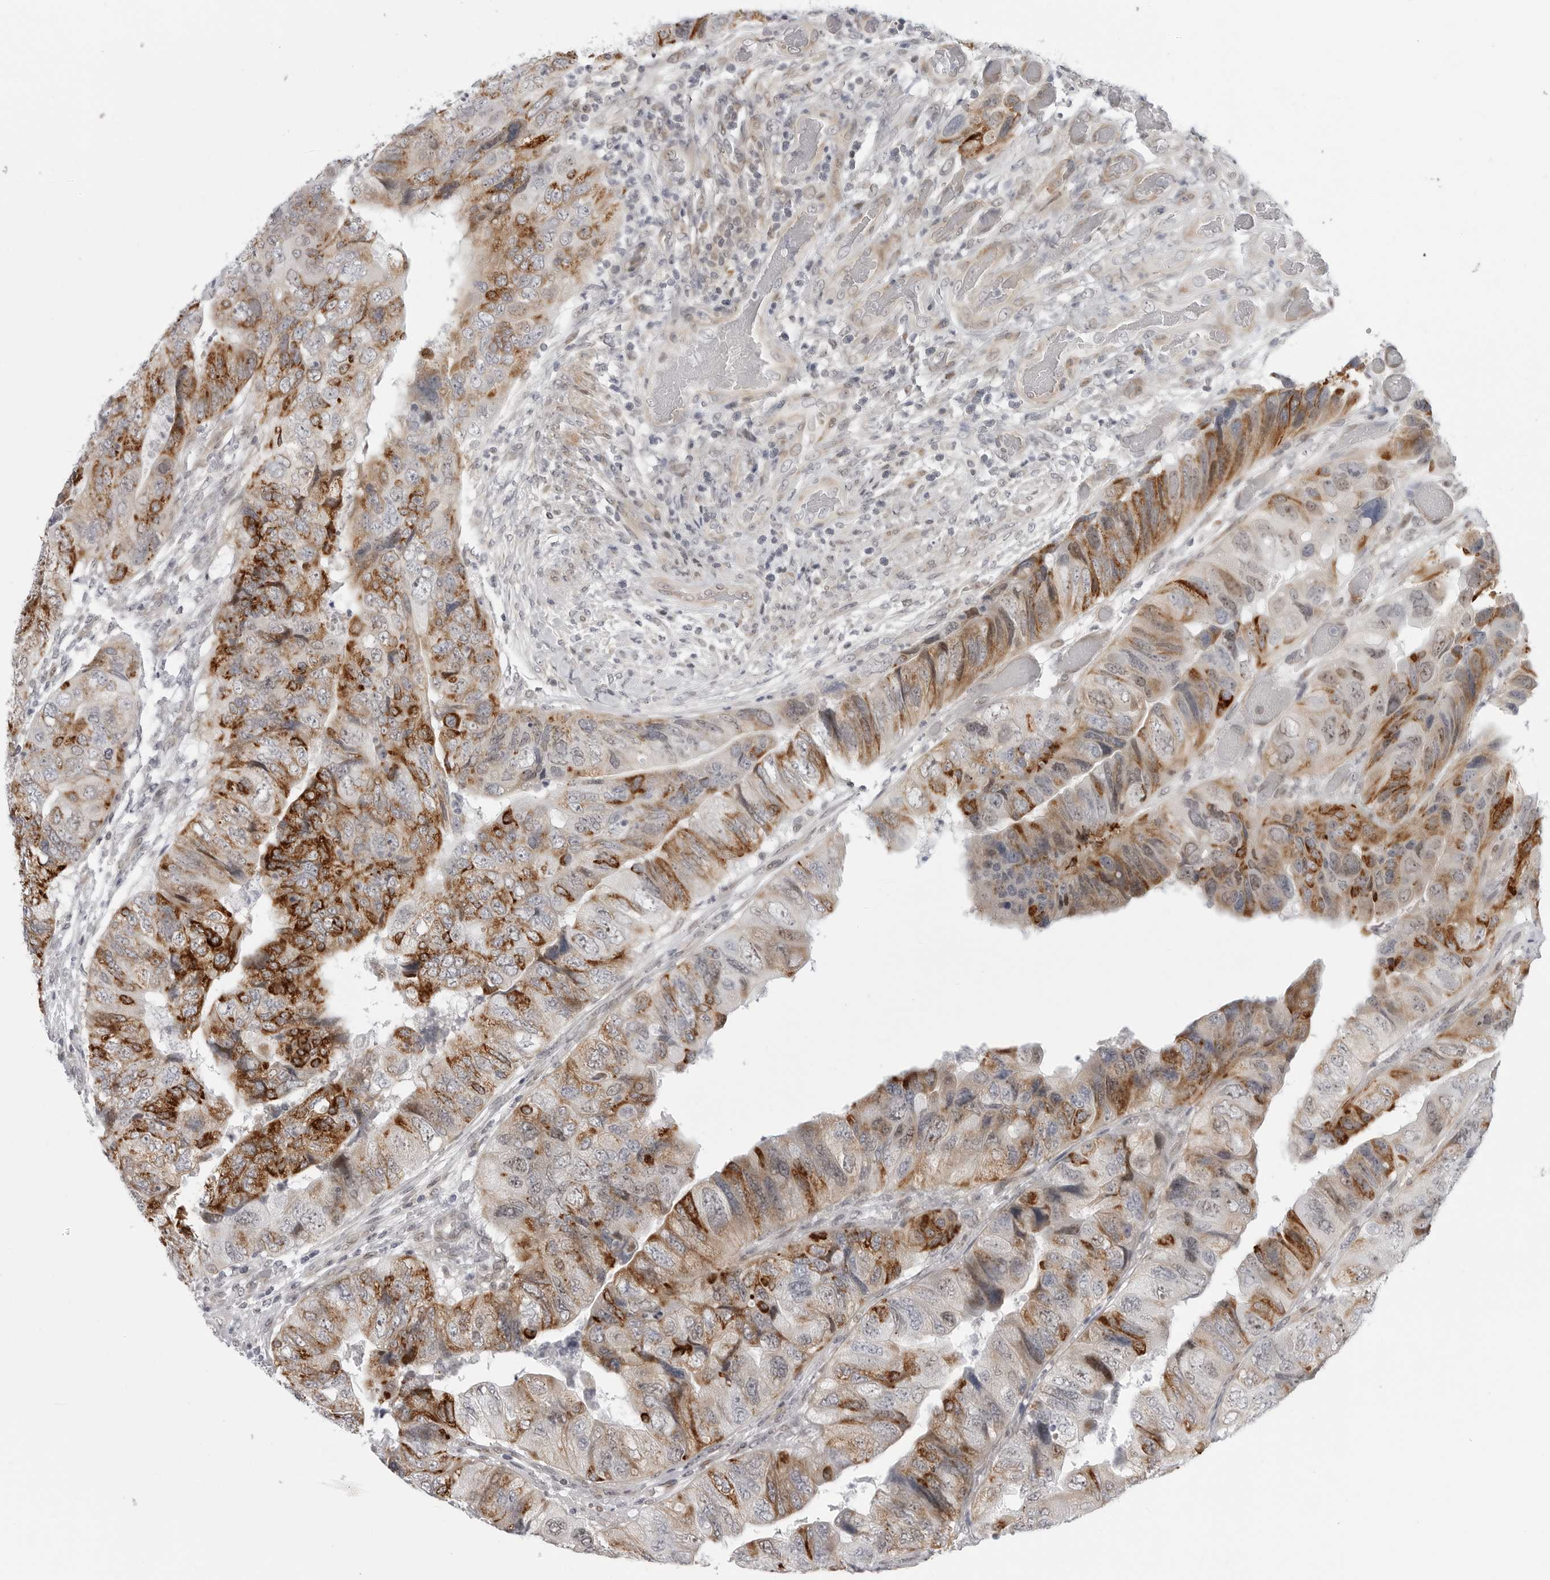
{"staining": {"intensity": "strong", "quantity": ">75%", "location": "cytoplasmic/membranous"}, "tissue": "colorectal cancer", "cell_type": "Tumor cells", "image_type": "cancer", "snomed": [{"axis": "morphology", "description": "Adenocarcinoma, NOS"}, {"axis": "topography", "description": "Rectum"}], "caption": "A micrograph showing strong cytoplasmic/membranous expression in about >75% of tumor cells in colorectal cancer (adenocarcinoma), as visualized by brown immunohistochemical staining.", "gene": "FAM135B", "patient": {"sex": "male", "age": 63}}